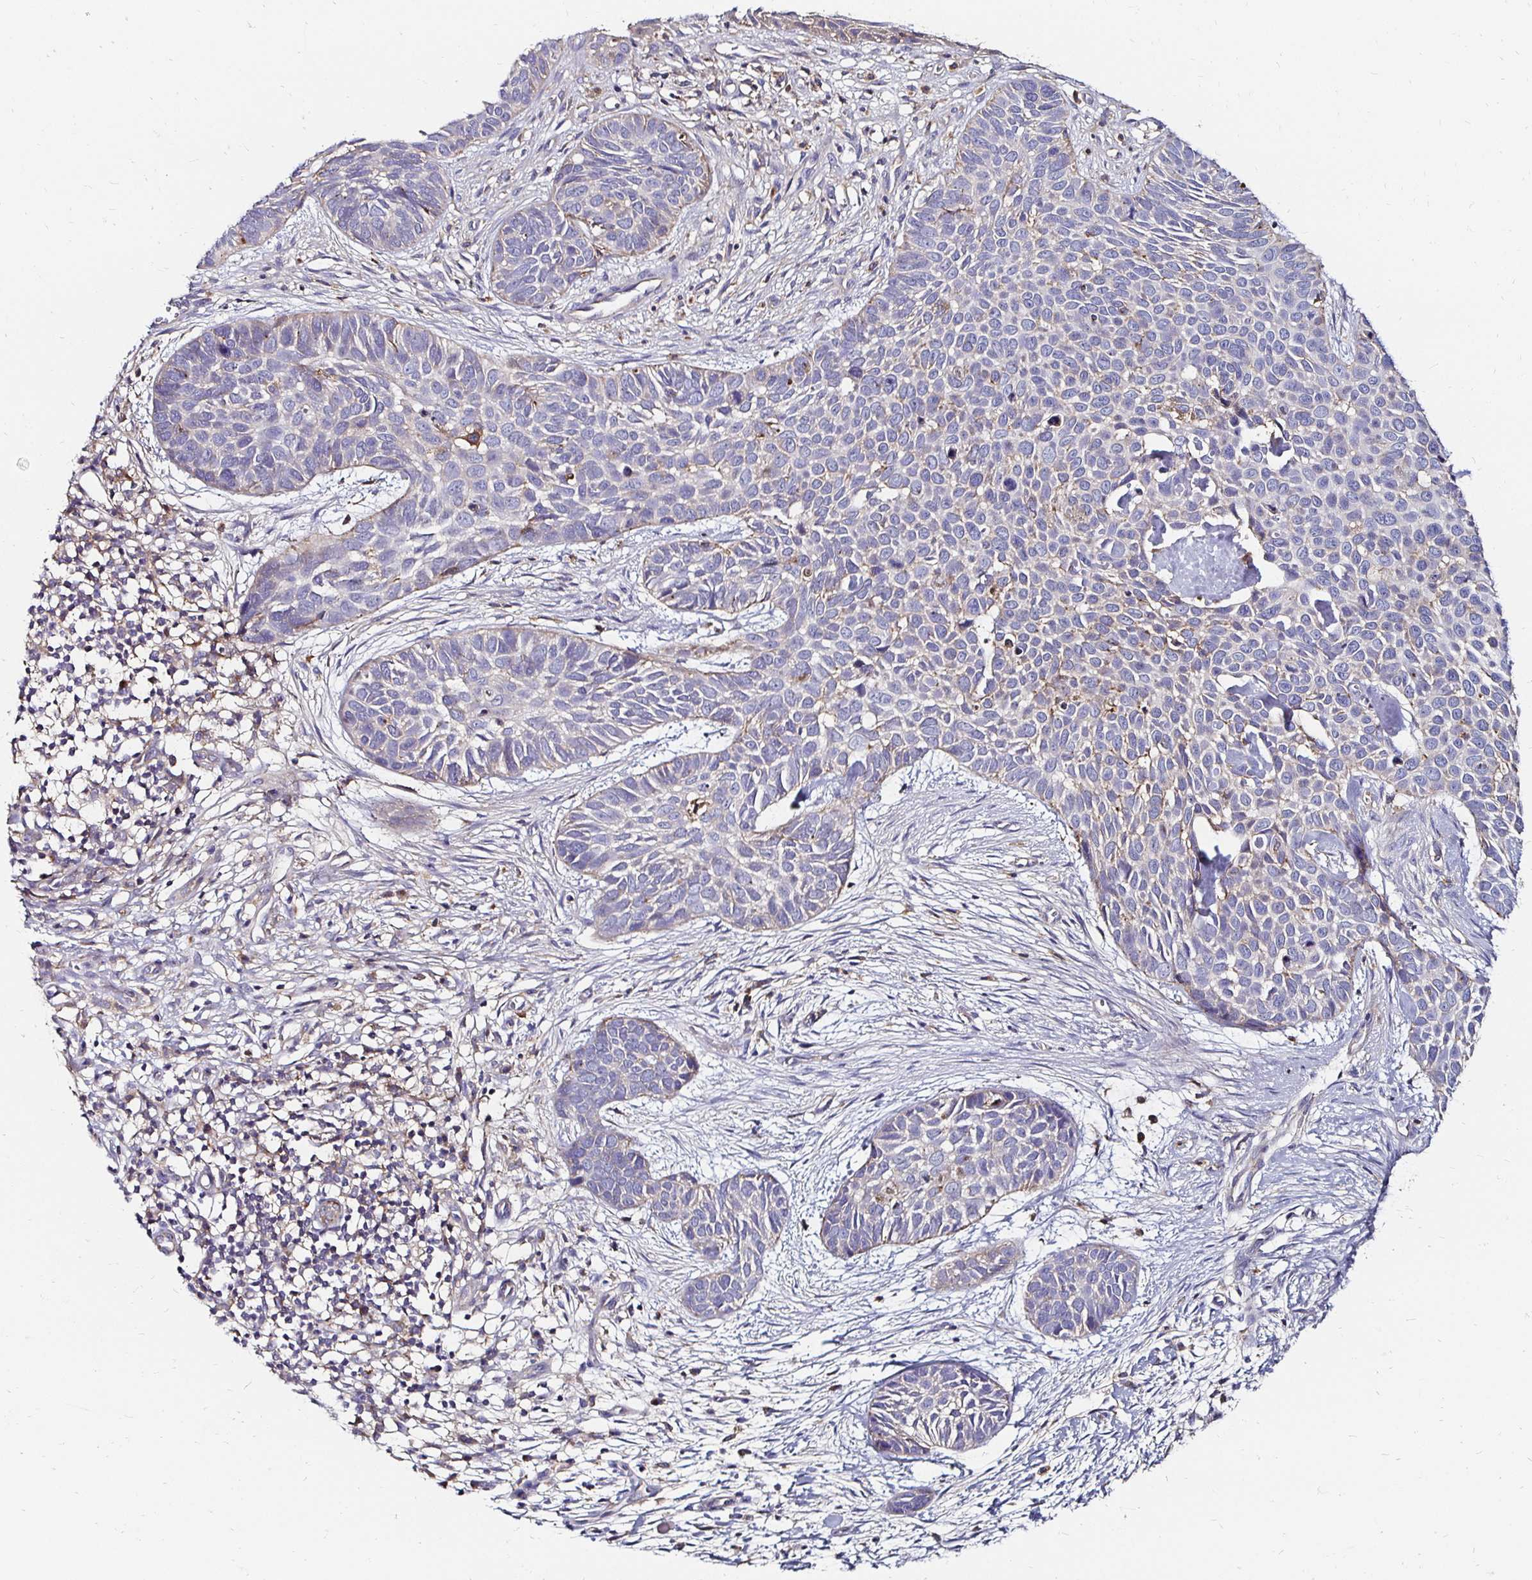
{"staining": {"intensity": "negative", "quantity": "none", "location": "none"}, "tissue": "skin cancer", "cell_type": "Tumor cells", "image_type": "cancer", "snomed": [{"axis": "morphology", "description": "Basal cell carcinoma"}, {"axis": "topography", "description": "Skin"}], "caption": "Human skin basal cell carcinoma stained for a protein using immunohistochemistry (IHC) reveals no positivity in tumor cells.", "gene": "NCSTN", "patient": {"sex": "male", "age": 69}}